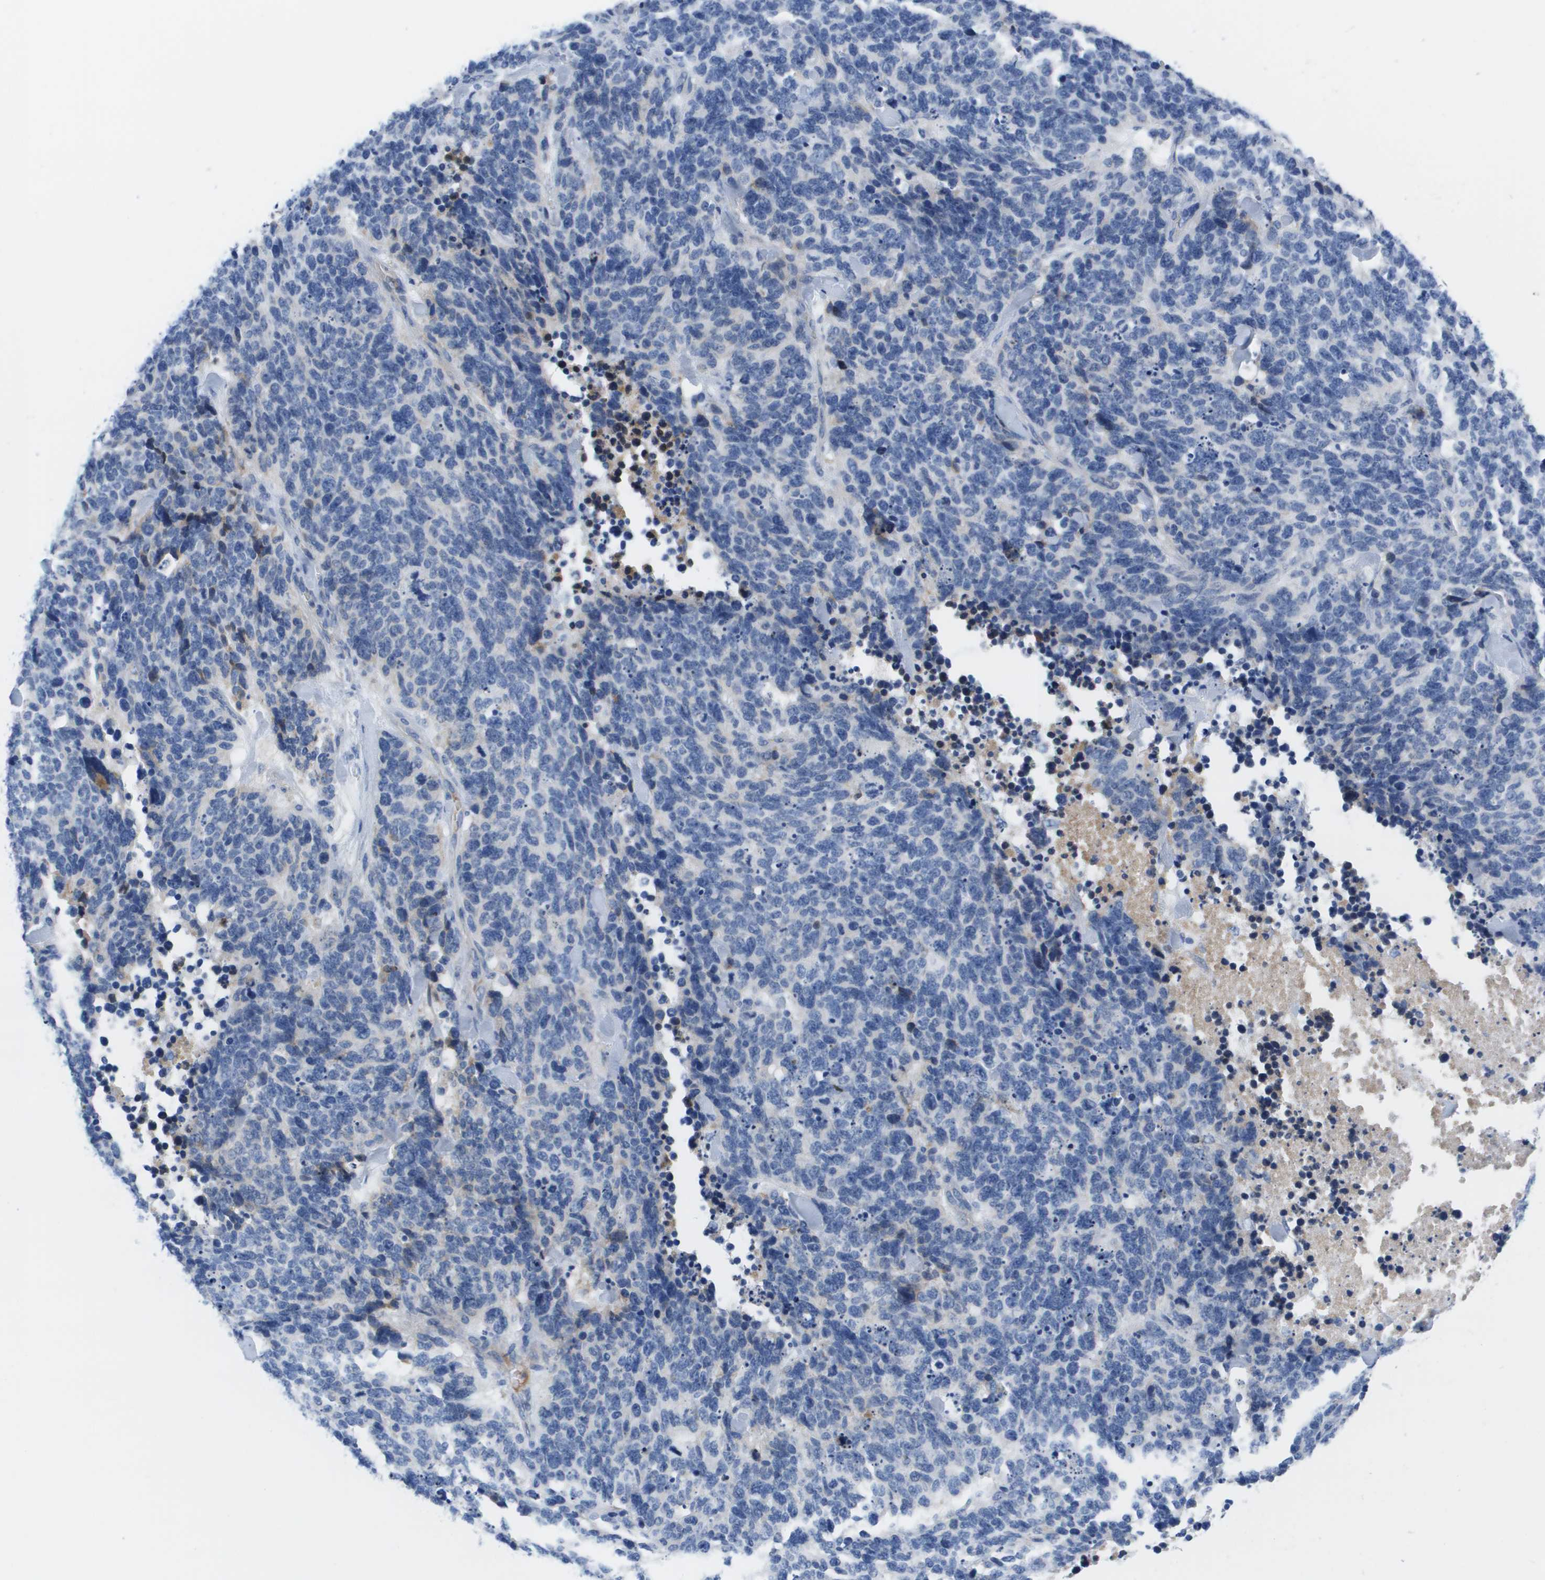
{"staining": {"intensity": "negative", "quantity": "none", "location": "none"}, "tissue": "lung cancer", "cell_type": "Tumor cells", "image_type": "cancer", "snomed": [{"axis": "morphology", "description": "Squamous cell carcinoma, NOS"}, {"axis": "topography", "description": "Lung"}], "caption": "Micrograph shows no protein expression in tumor cells of lung squamous cell carcinoma tissue.", "gene": "APOA1", "patient": {"sex": "female", "age": 73}}